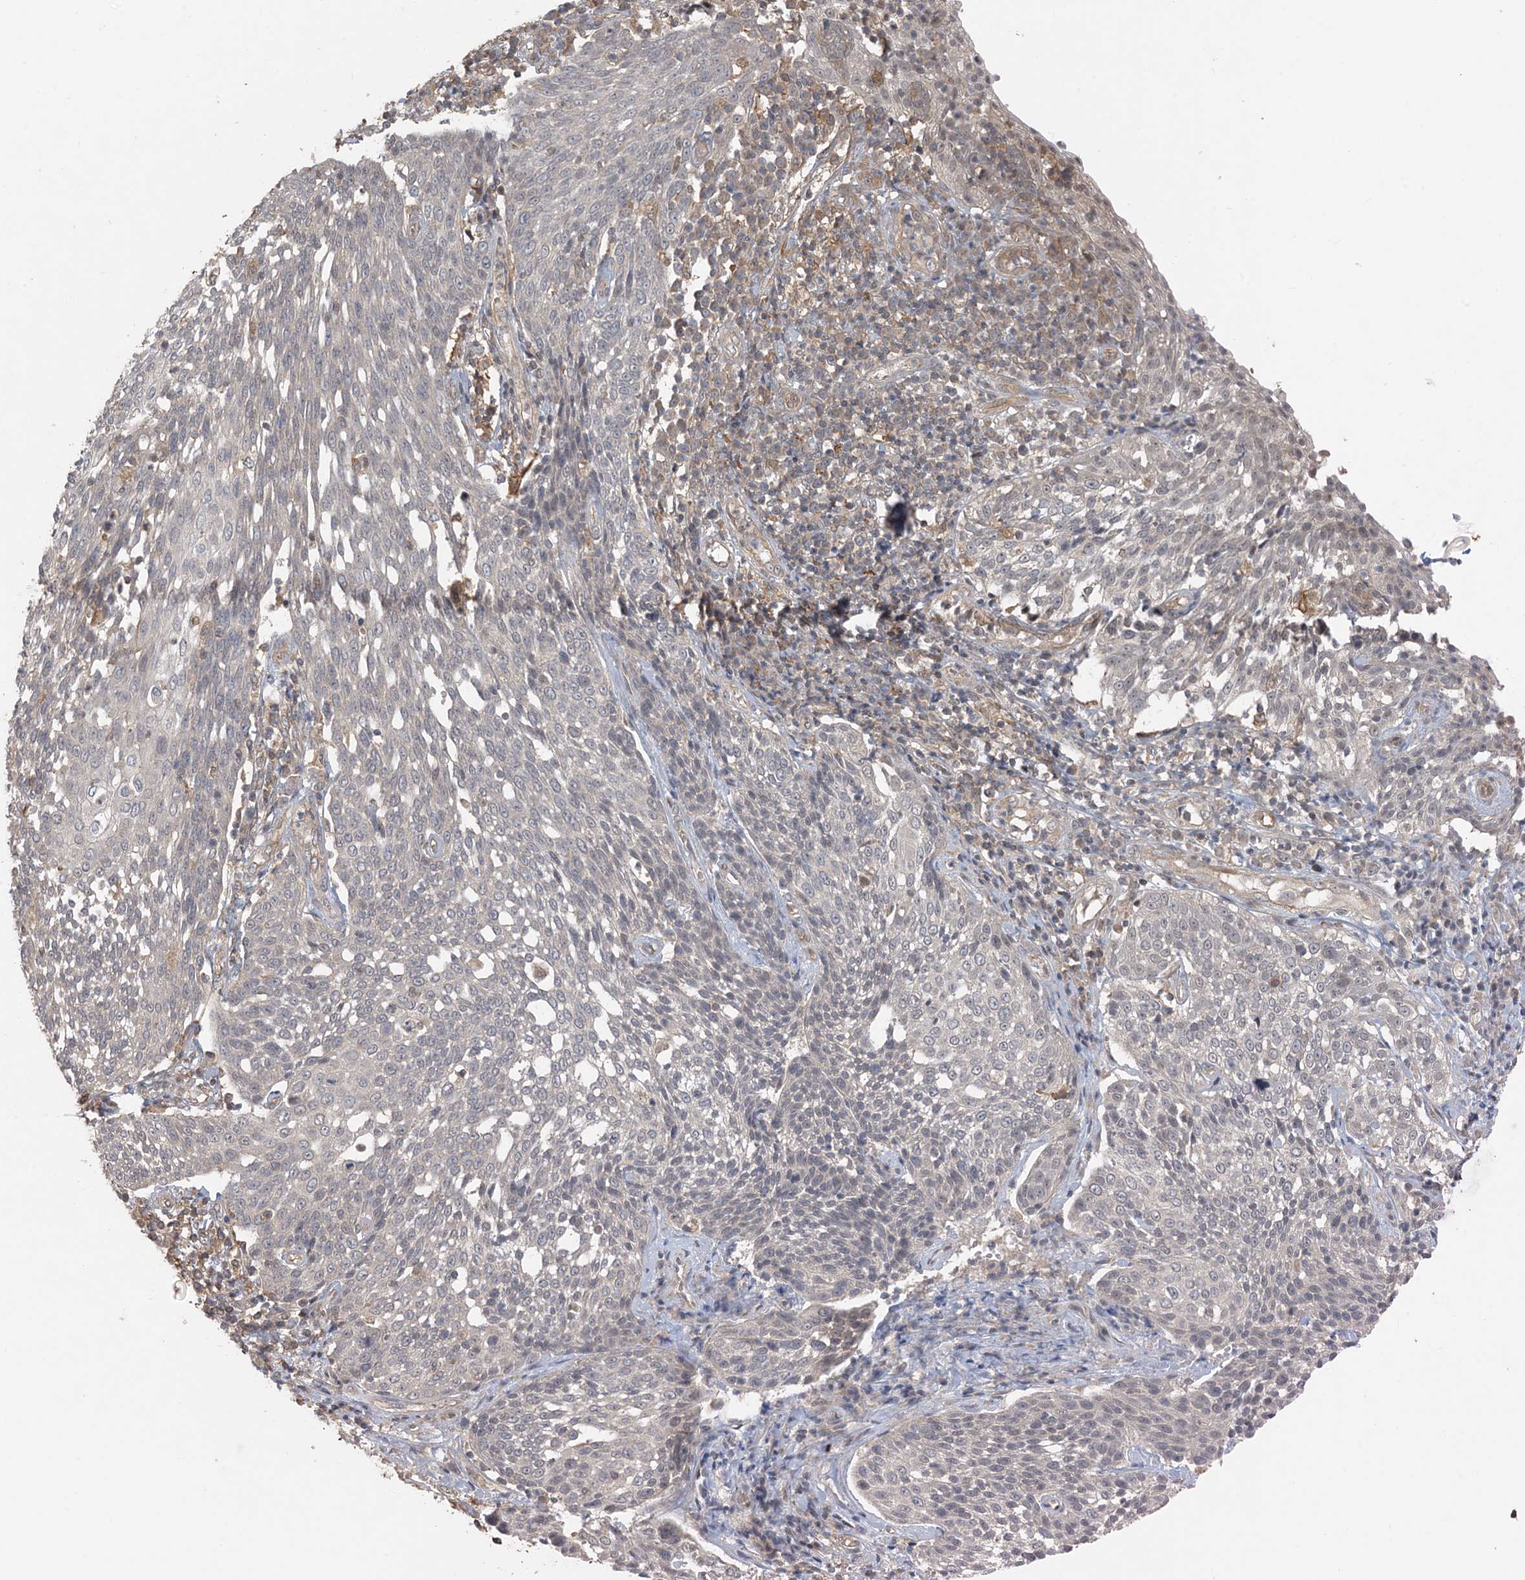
{"staining": {"intensity": "negative", "quantity": "none", "location": "none"}, "tissue": "cervical cancer", "cell_type": "Tumor cells", "image_type": "cancer", "snomed": [{"axis": "morphology", "description": "Squamous cell carcinoma, NOS"}, {"axis": "topography", "description": "Cervix"}], "caption": "Histopathology image shows no significant protein positivity in tumor cells of cervical cancer.", "gene": "OBI1", "patient": {"sex": "female", "age": 34}}